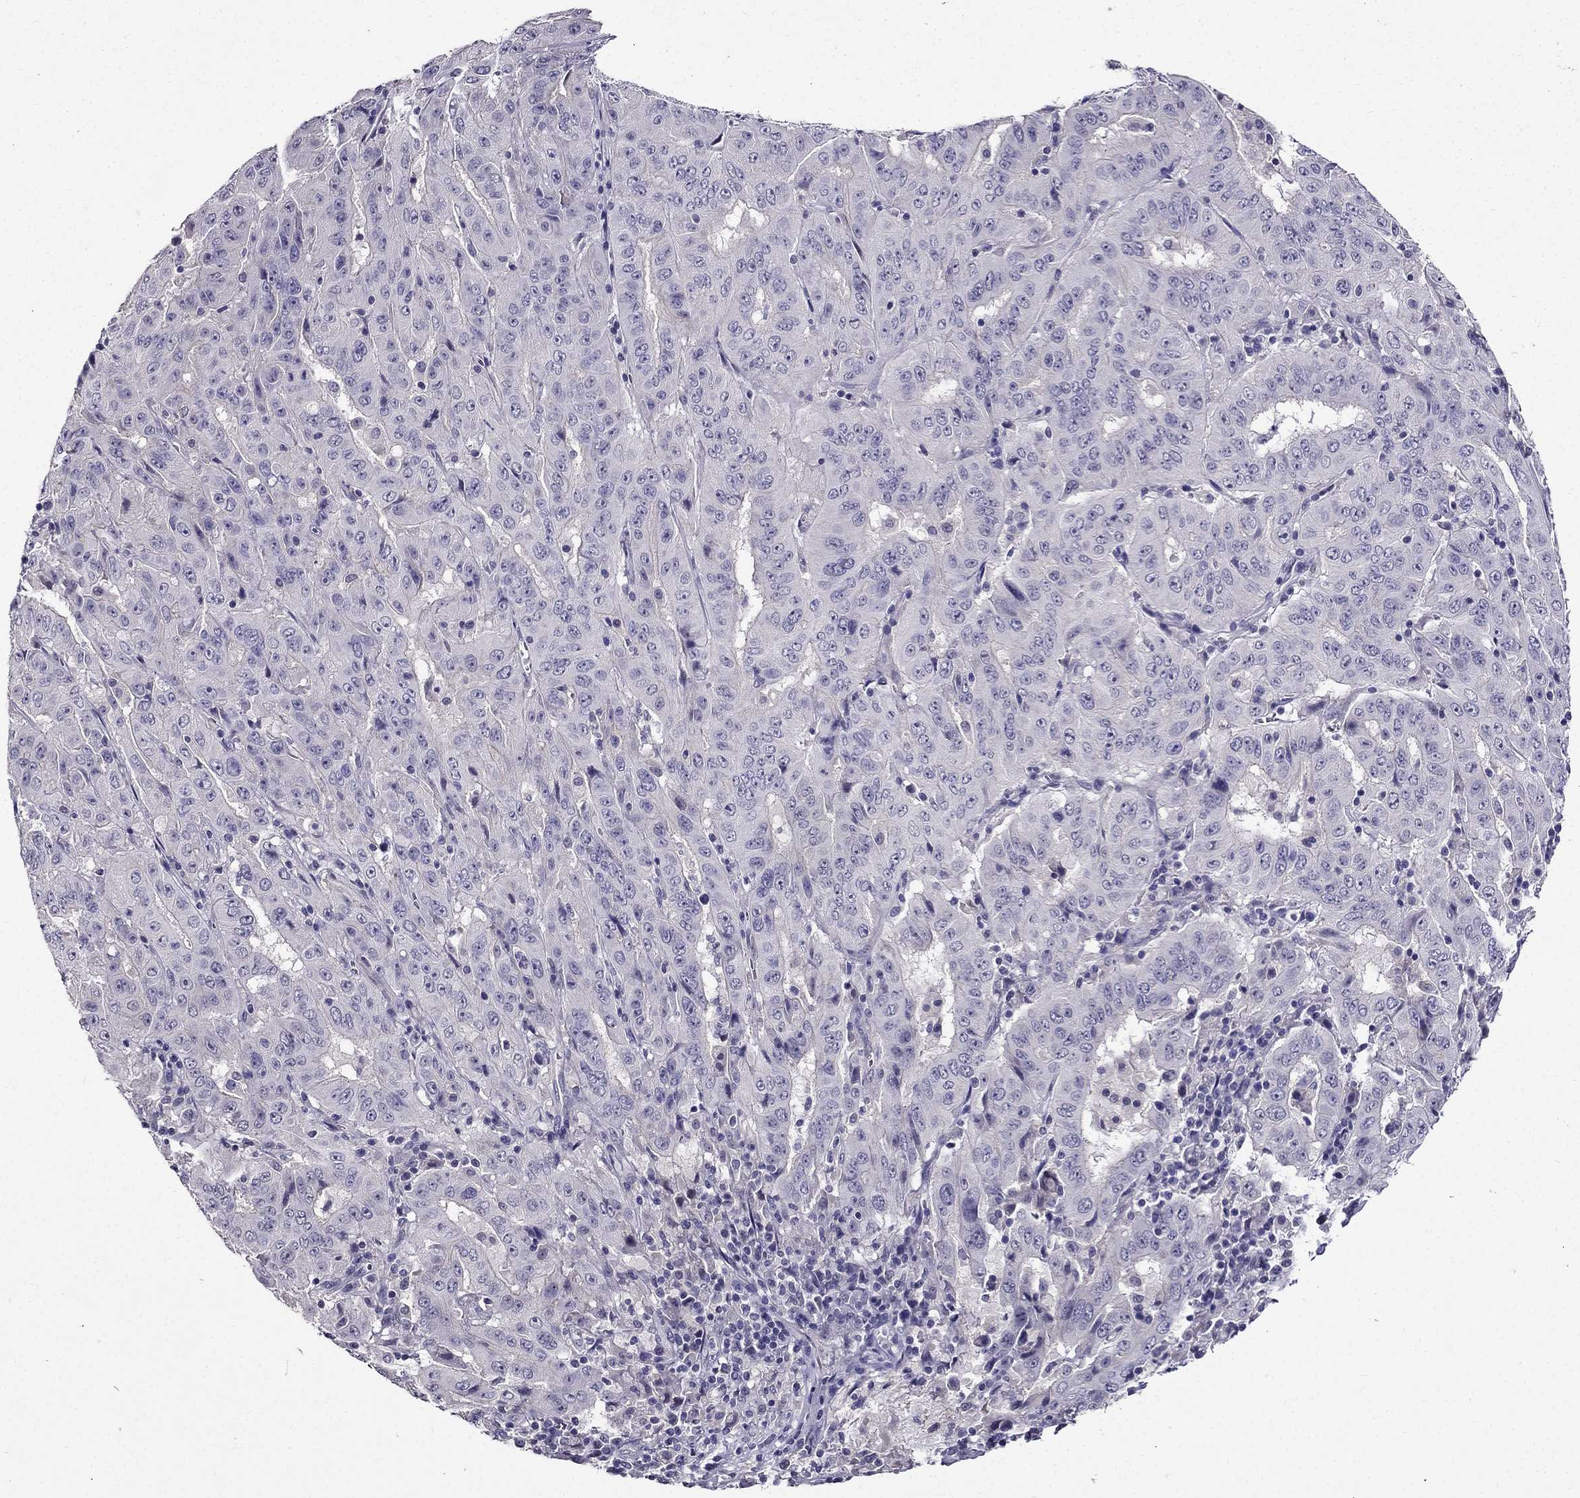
{"staining": {"intensity": "negative", "quantity": "none", "location": "none"}, "tissue": "pancreatic cancer", "cell_type": "Tumor cells", "image_type": "cancer", "snomed": [{"axis": "morphology", "description": "Adenocarcinoma, NOS"}, {"axis": "topography", "description": "Pancreas"}], "caption": "DAB immunohistochemical staining of adenocarcinoma (pancreatic) demonstrates no significant staining in tumor cells.", "gene": "DUSP15", "patient": {"sex": "male", "age": 63}}